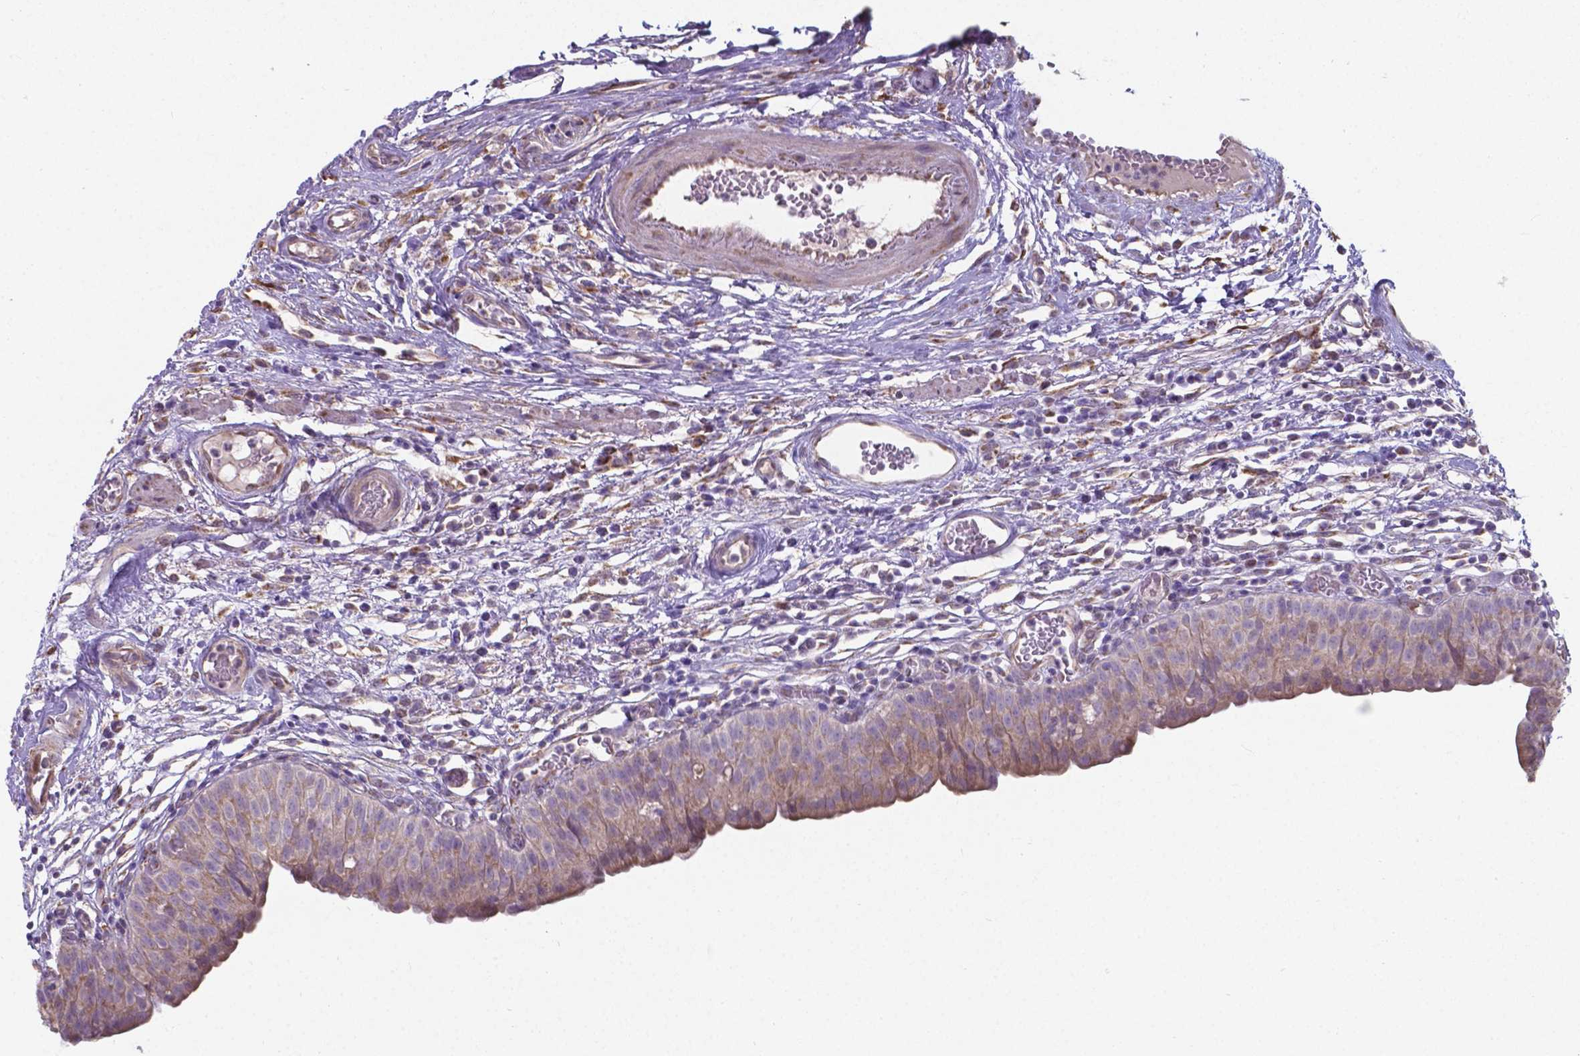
{"staining": {"intensity": "weak", "quantity": "<25%", "location": "cytoplasmic/membranous"}, "tissue": "urinary bladder", "cell_type": "Urothelial cells", "image_type": "normal", "snomed": [{"axis": "morphology", "description": "Normal tissue, NOS"}, {"axis": "morphology", "description": "Inflammation, NOS"}, {"axis": "topography", "description": "Urinary bladder"}], "caption": "Immunohistochemistry of normal human urinary bladder exhibits no expression in urothelial cells. (DAB (3,3'-diaminobenzidine) immunohistochemistry (IHC), high magnification).", "gene": "FAM114A1", "patient": {"sex": "male", "age": 57}}